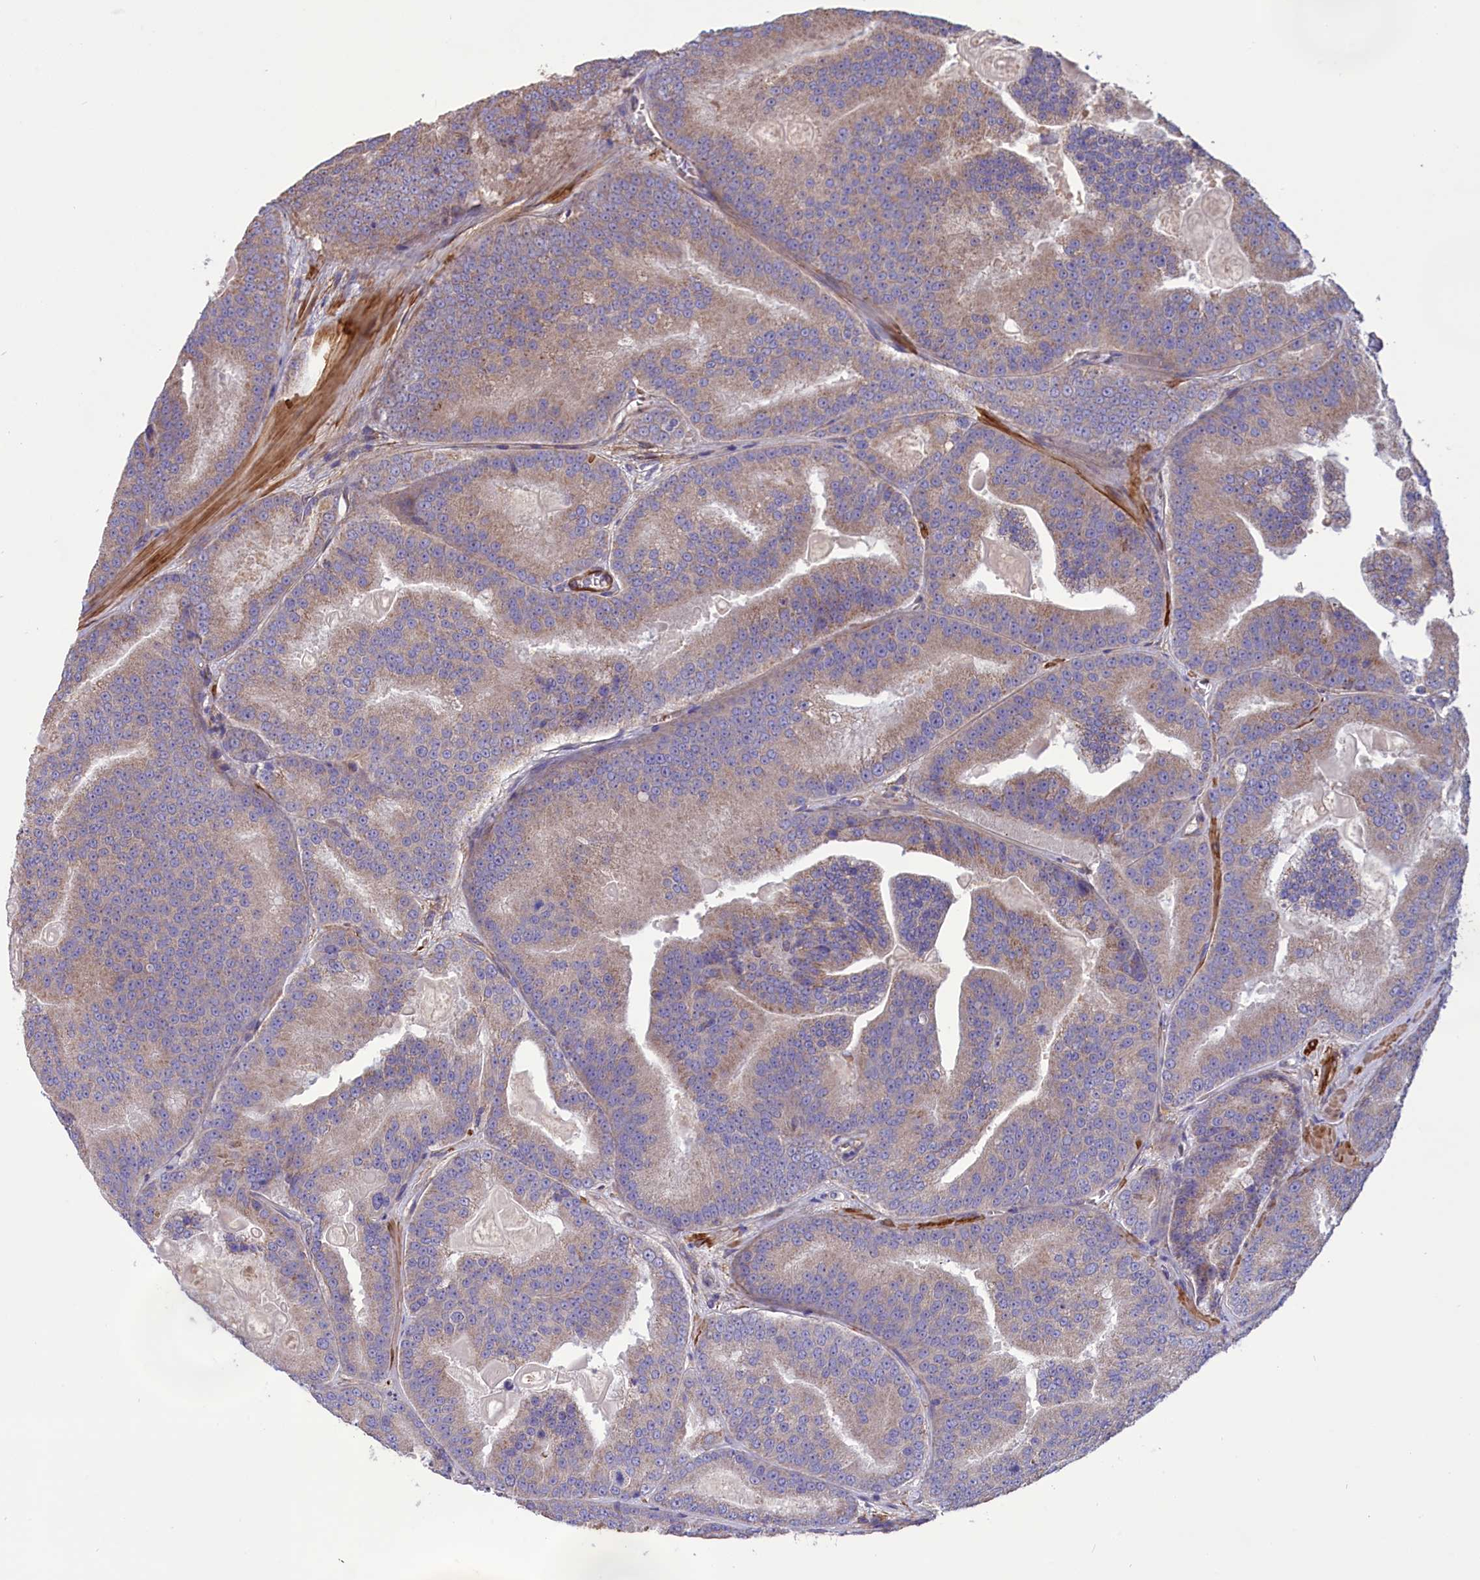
{"staining": {"intensity": "weak", "quantity": ">75%", "location": "cytoplasmic/membranous"}, "tissue": "prostate cancer", "cell_type": "Tumor cells", "image_type": "cancer", "snomed": [{"axis": "morphology", "description": "Adenocarcinoma, High grade"}, {"axis": "topography", "description": "Prostate"}], "caption": "High-power microscopy captured an IHC image of prostate cancer (high-grade adenocarcinoma), revealing weak cytoplasmic/membranous positivity in about >75% of tumor cells.", "gene": "AMDHD2", "patient": {"sex": "male", "age": 61}}